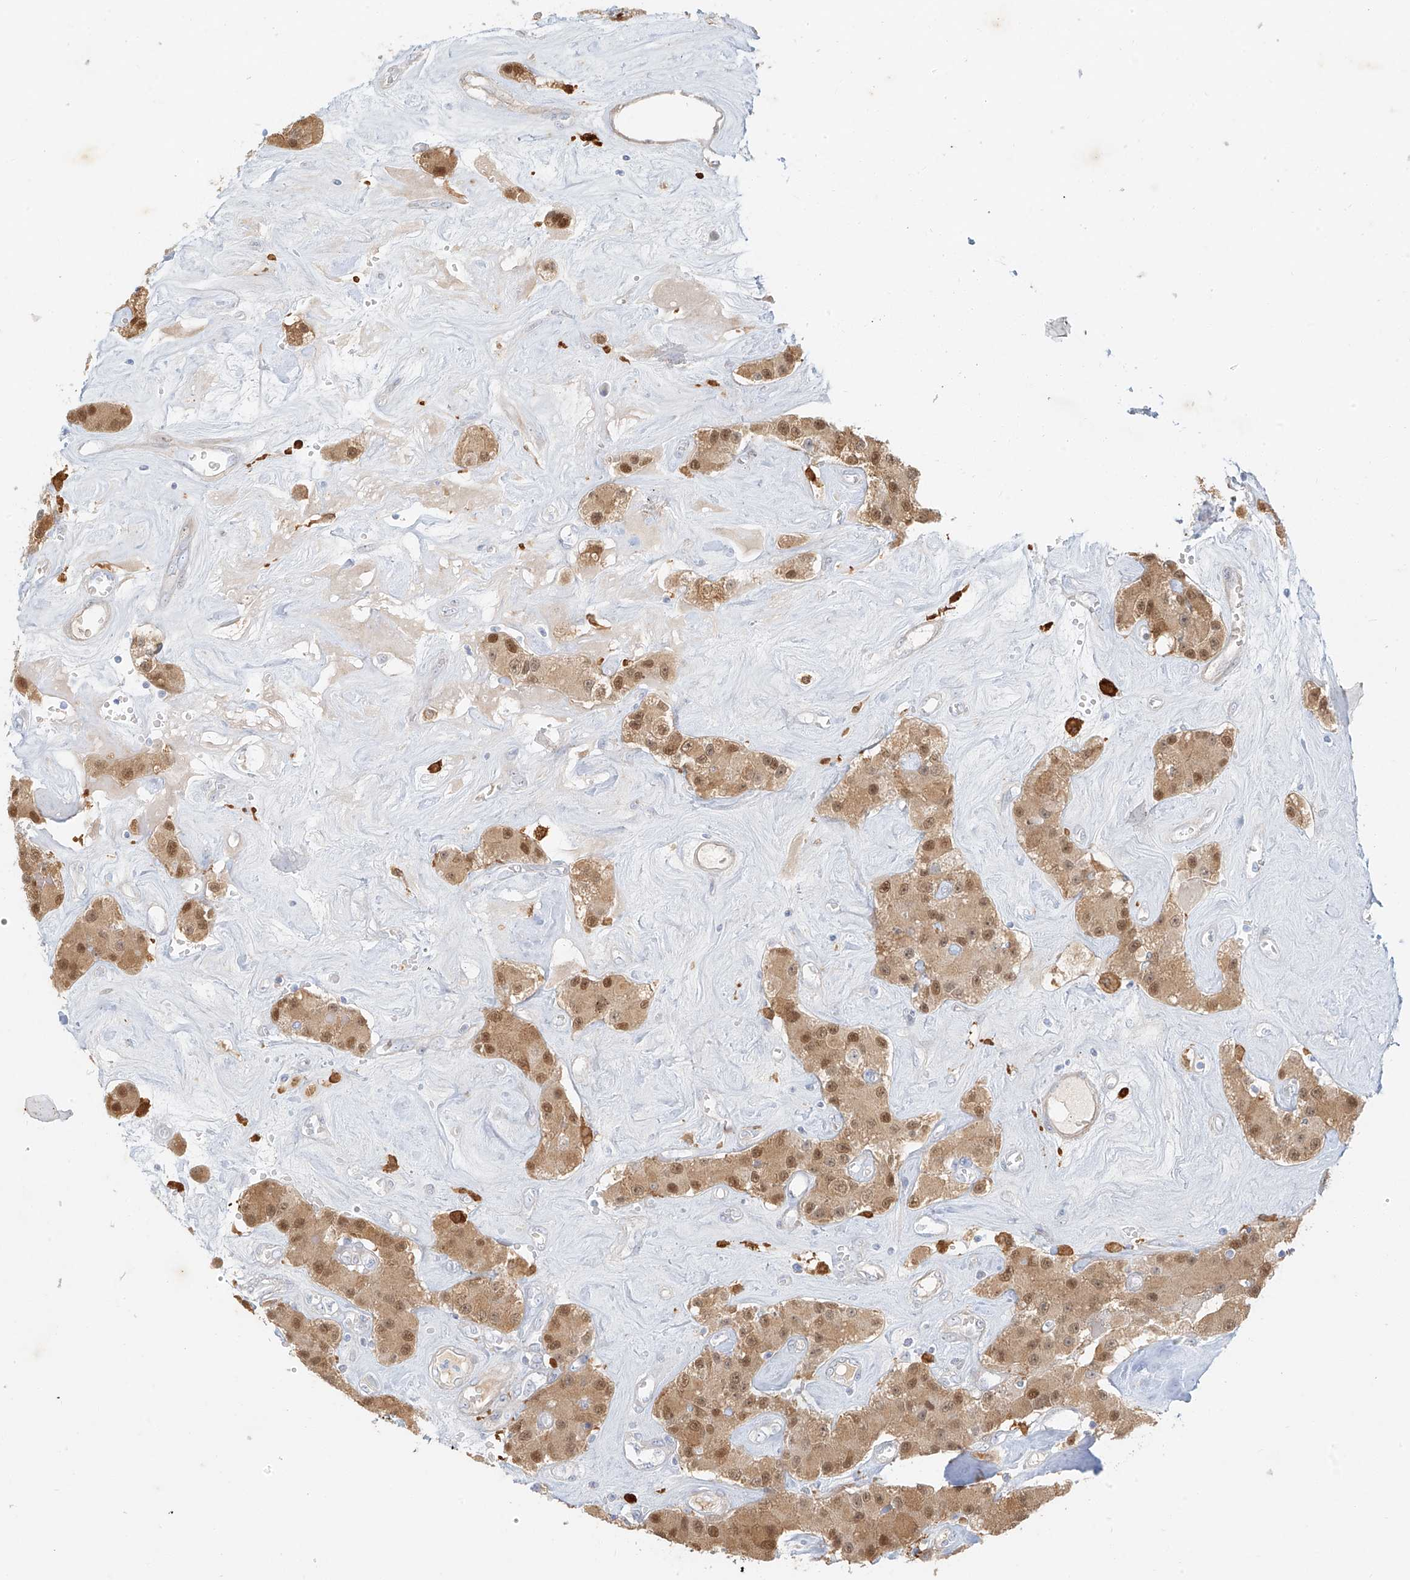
{"staining": {"intensity": "moderate", "quantity": ">75%", "location": "cytoplasmic/membranous,nuclear"}, "tissue": "carcinoid", "cell_type": "Tumor cells", "image_type": "cancer", "snomed": [{"axis": "morphology", "description": "Carcinoid, malignant, NOS"}, {"axis": "topography", "description": "Pancreas"}], "caption": "DAB (3,3'-diaminobenzidine) immunohistochemical staining of carcinoid demonstrates moderate cytoplasmic/membranous and nuclear protein positivity in approximately >75% of tumor cells.", "gene": "UPK1B", "patient": {"sex": "male", "age": 41}}